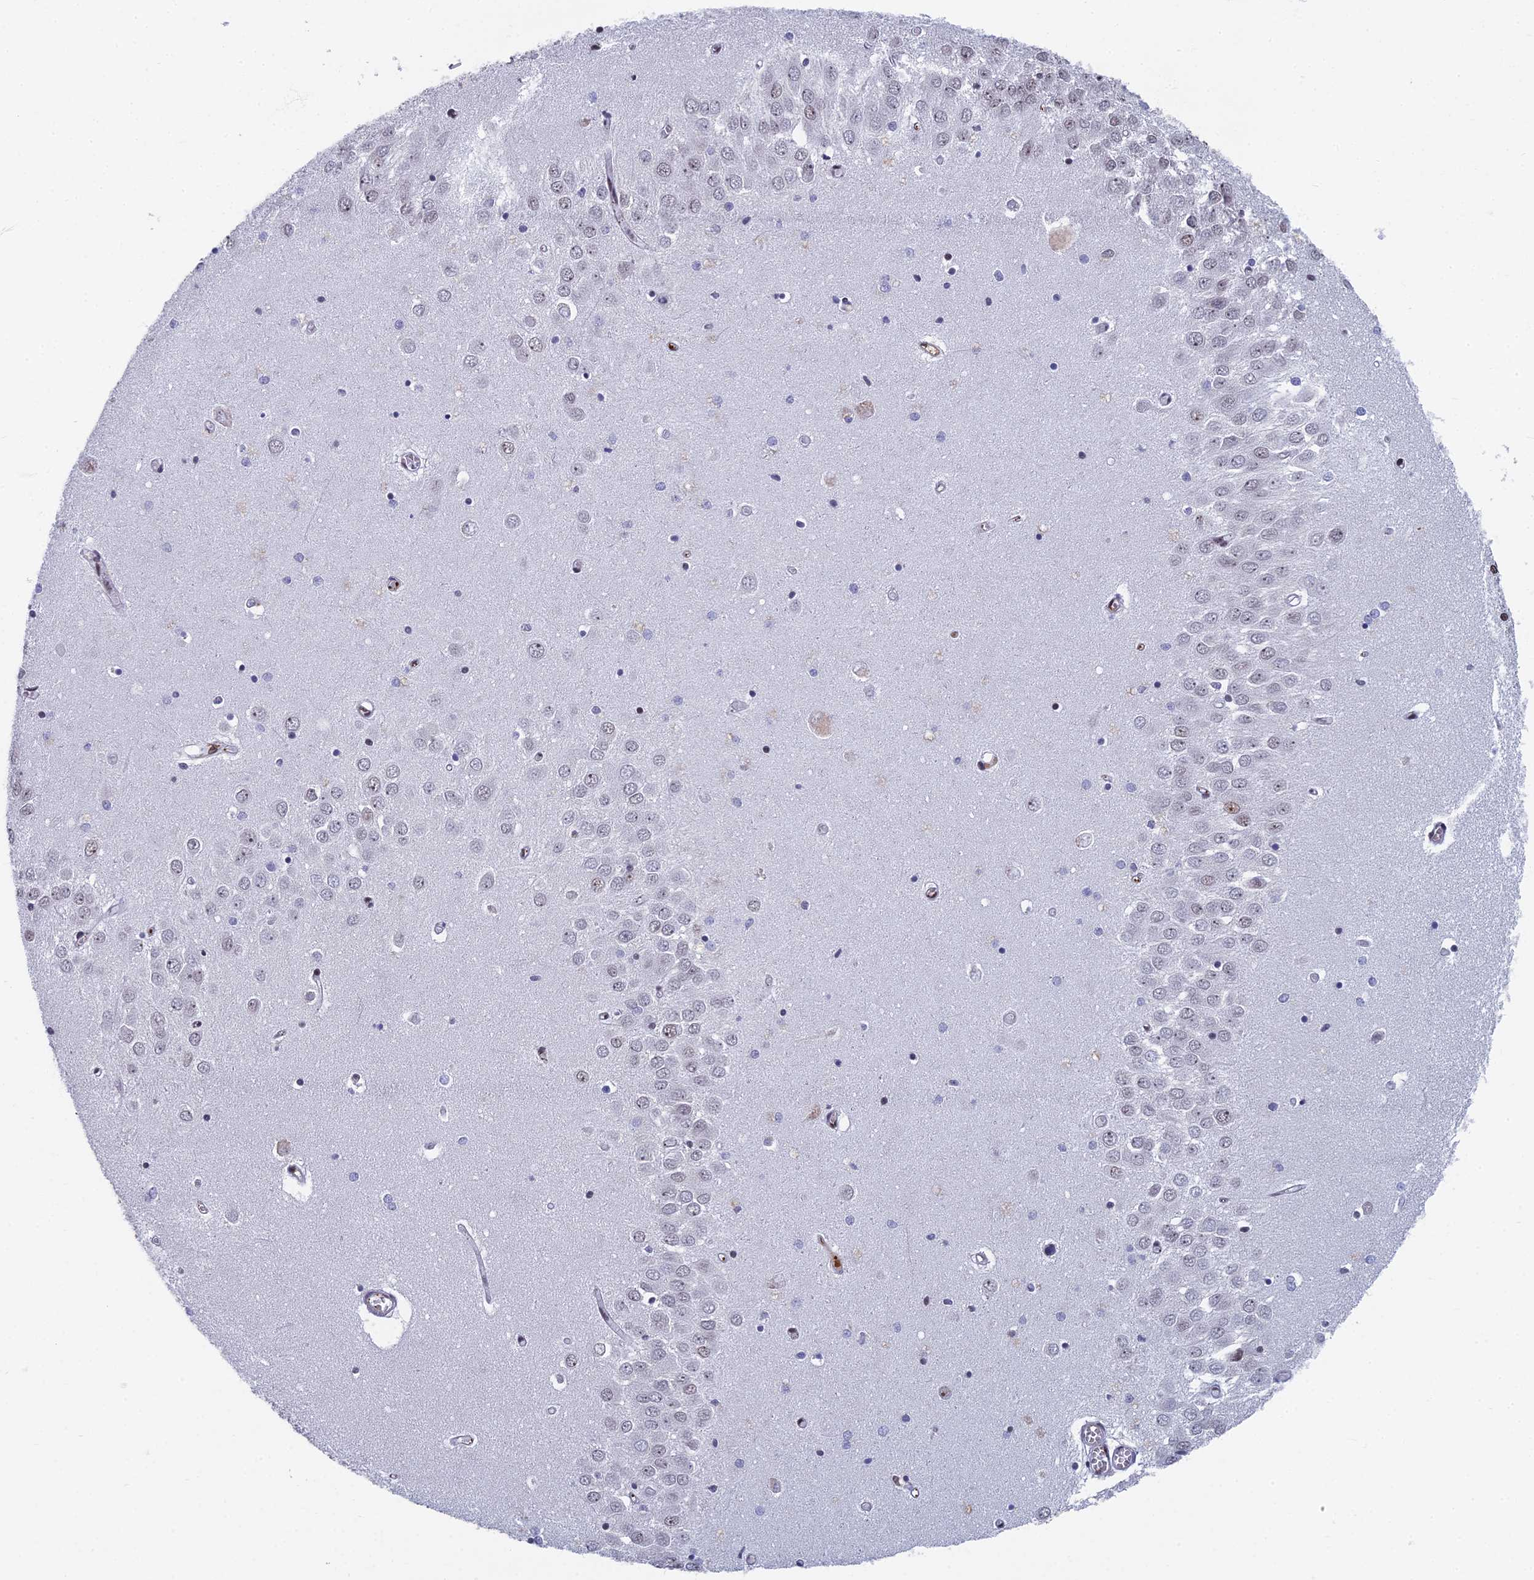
{"staining": {"intensity": "moderate", "quantity": "<25%", "location": "nuclear"}, "tissue": "hippocampus", "cell_type": "Glial cells", "image_type": "normal", "snomed": [{"axis": "morphology", "description": "Normal tissue, NOS"}, {"axis": "topography", "description": "Hippocampus"}], "caption": "IHC photomicrograph of benign human hippocampus stained for a protein (brown), which reveals low levels of moderate nuclear staining in about <25% of glial cells.", "gene": "TAF13", "patient": {"sex": "male", "age": 70}}